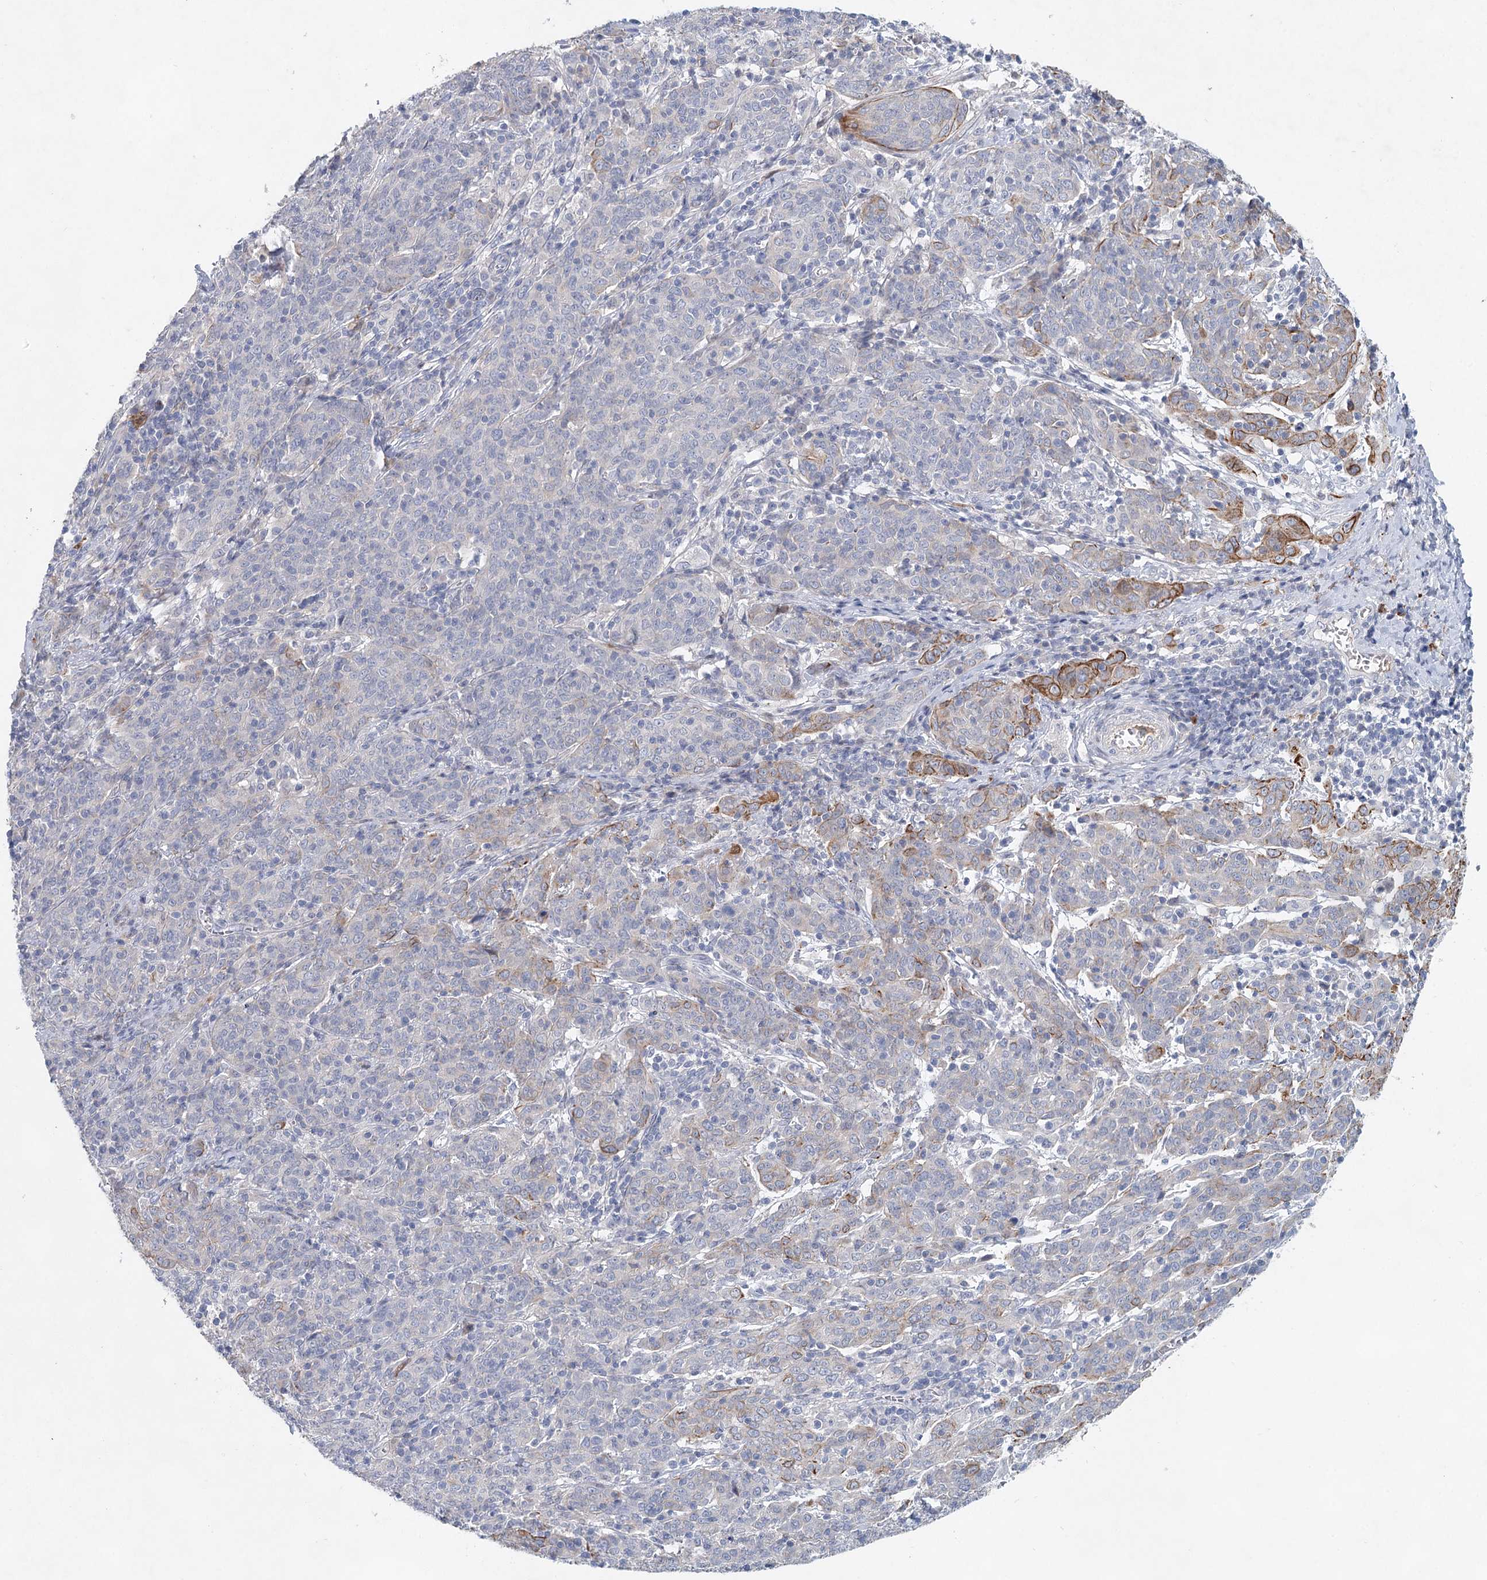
{"staining": {"intensity": "weak", "quantity": "<25%", "location": "cytoplasmic/membranous"}, "tissue": "cervical cancer", "cell_type": "Tumor cells", "image_type": "cancer", "snomed": [{"axis": "morphology", "description": "Squamous cell carcinoma, NOS"}, {"axis": "topography", "description": "Cervix"}], "caption": "An image of human squamous cell carcinoma (cervical) is negative for staining in tumor cells. (IHC, brightfield microscopy, high magnification).", "gene": "SLC19A3", "patient": {"sex": "female", "age": 67}}